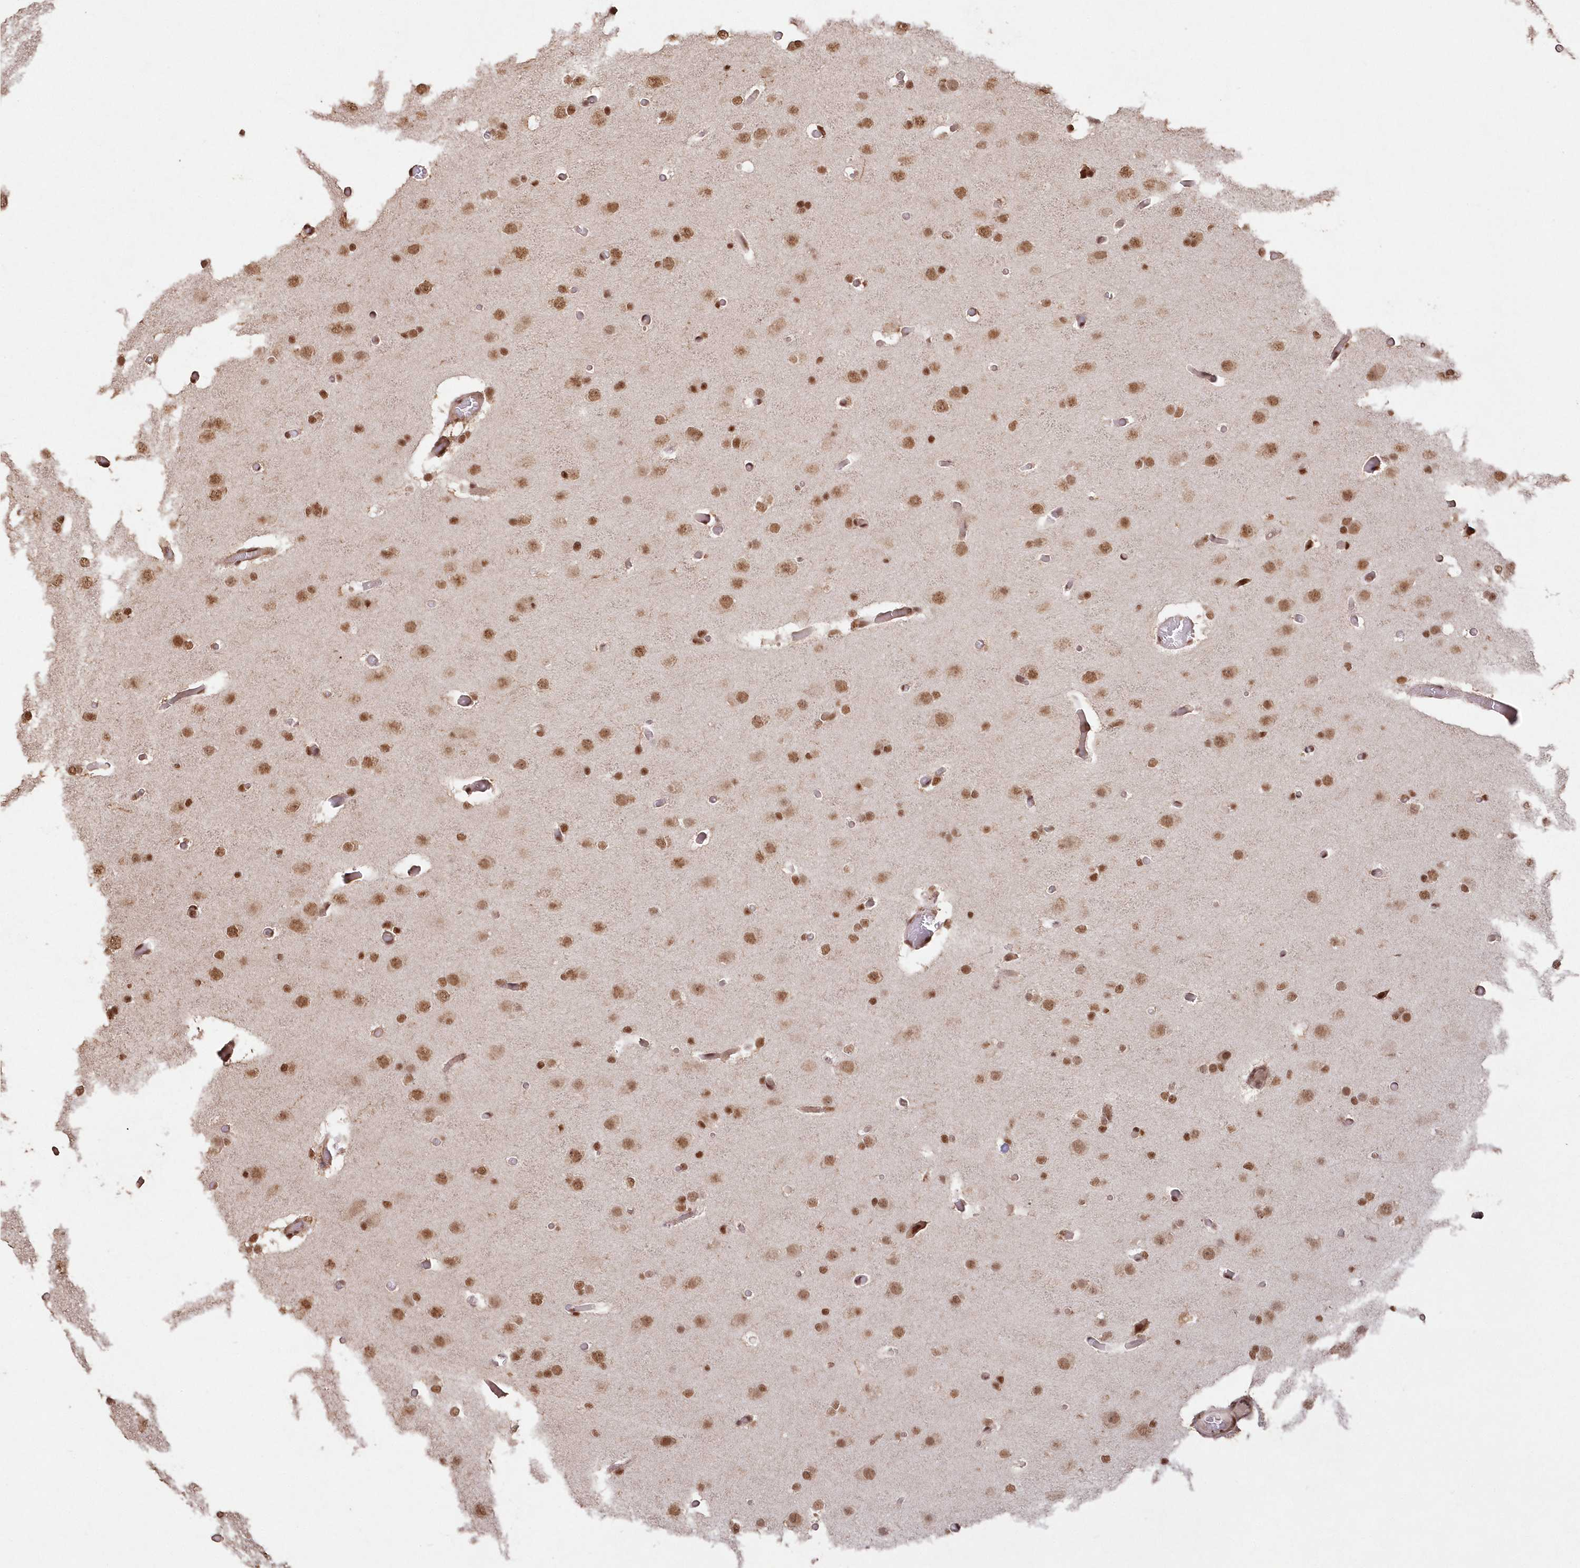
{"staining": {"intensity": "moderate", "quantity": ">75%", "location": "nuclear"}, "tissue": "glioma", "cell_type": "Tumor cells", "image_type": "cancer", "snomed": [{"axis": "morphology", "description": "Glioma, malignant, High grade"}, {"axis": "topography", "description": "Cerebral cortex"}], "caption": "Human high-grade glioma (malignant) stained for a protein (brown) shows moderate nuclear positive staining in about >75% of tumor cells.", "gene": "PDS5A", "patient": {"sex": "female", "age": 36}}